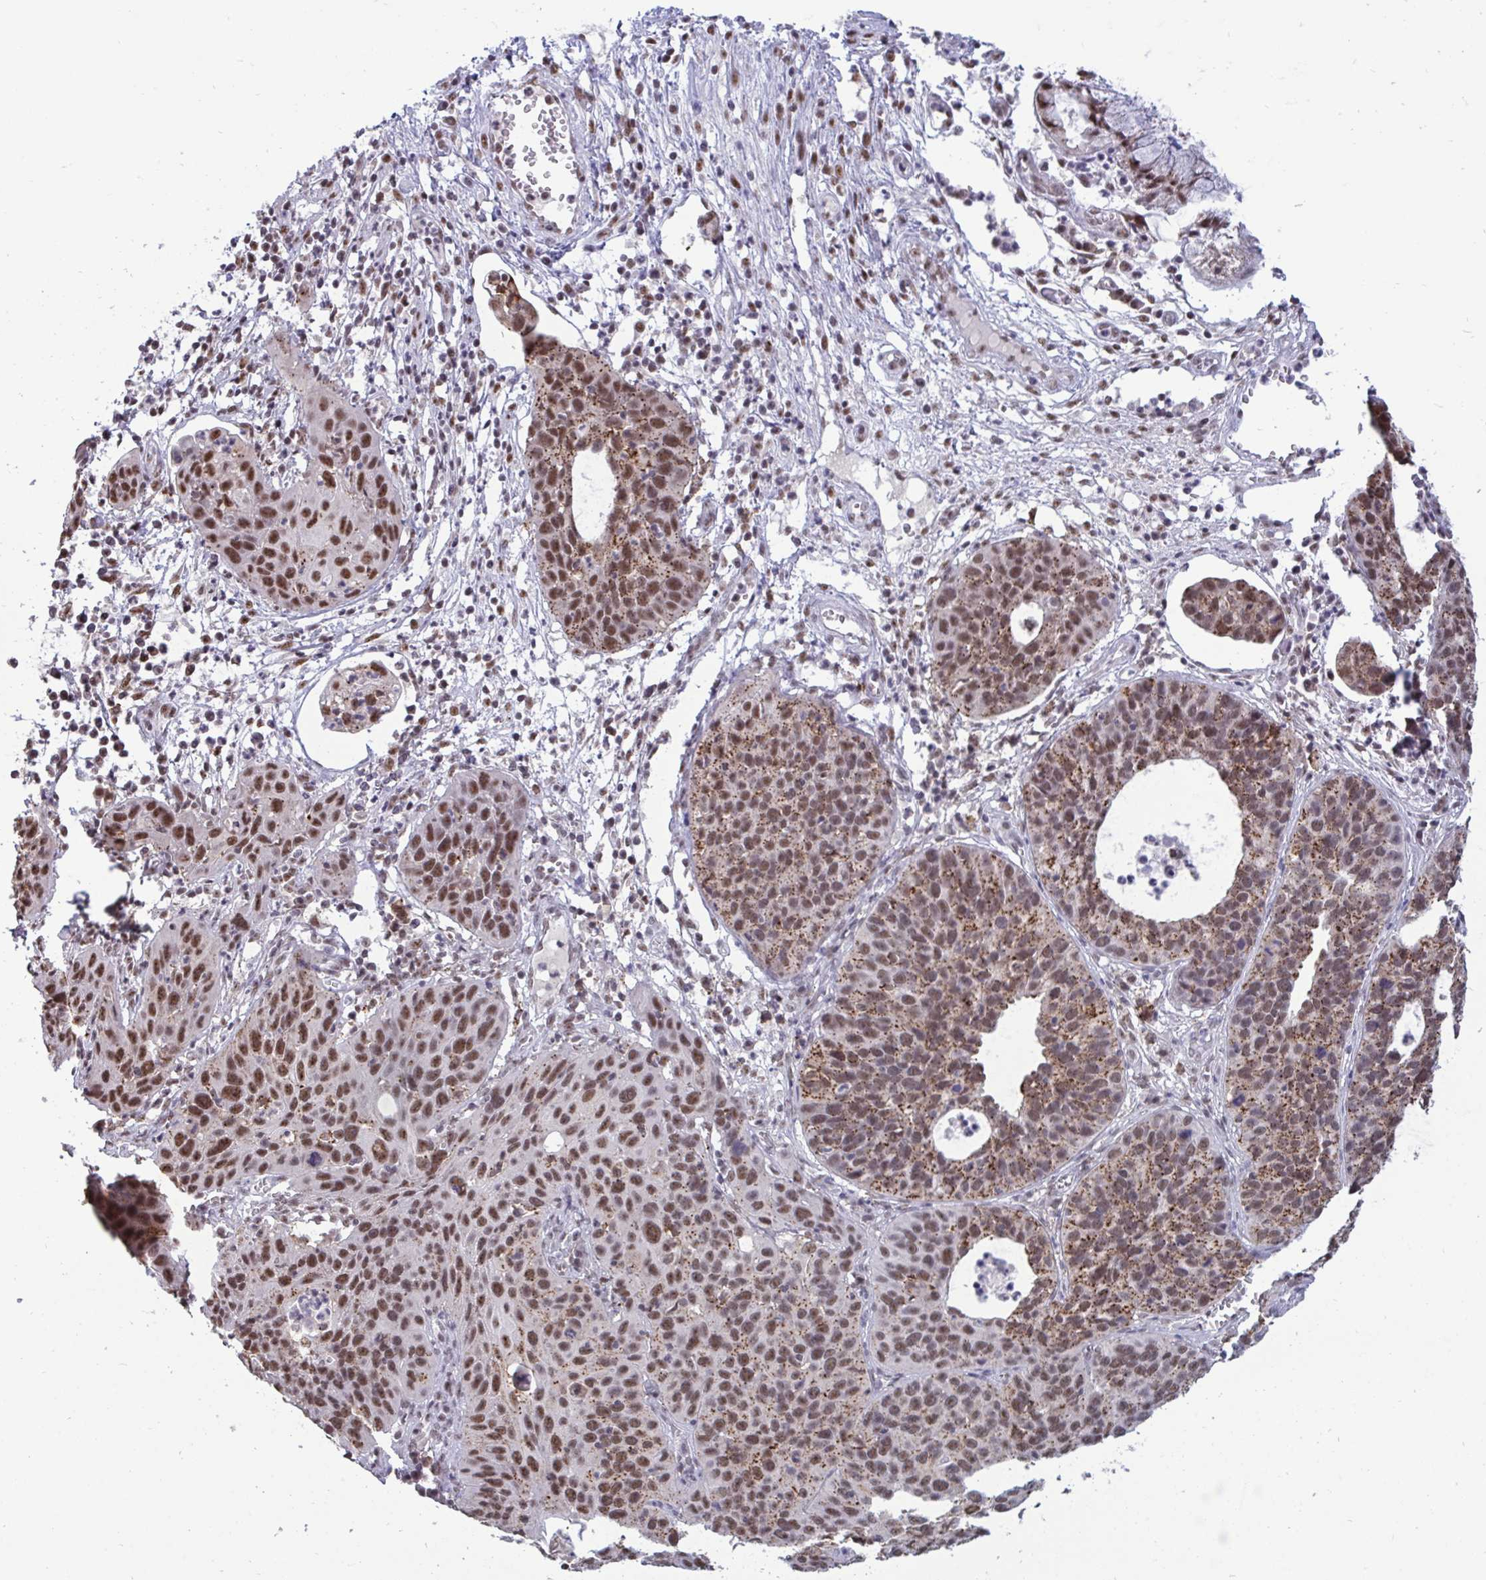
{"staining": {"intensity": "moderate", "quantity": ">75%", "location": "cytoplasmic/membranous,nuclear"}, "tissue": "cervical cancer", "cell_type": "Tumor cells", "image_type": "cancer", "snomed": [{"axis": "morphology", "description": "Squamous cell carcinoma, NOS"}, {"axis": "topography", "description": "Cervix"}], "caption": "Squamous cell carcinoma (cervical) stained with a brown dye displays moderate cytoplasmic/membranous and nuclear positive staining in about >75% of tumor cells.", "gene": "PUF60", "patient": {"sex": "female", "age": 36}}